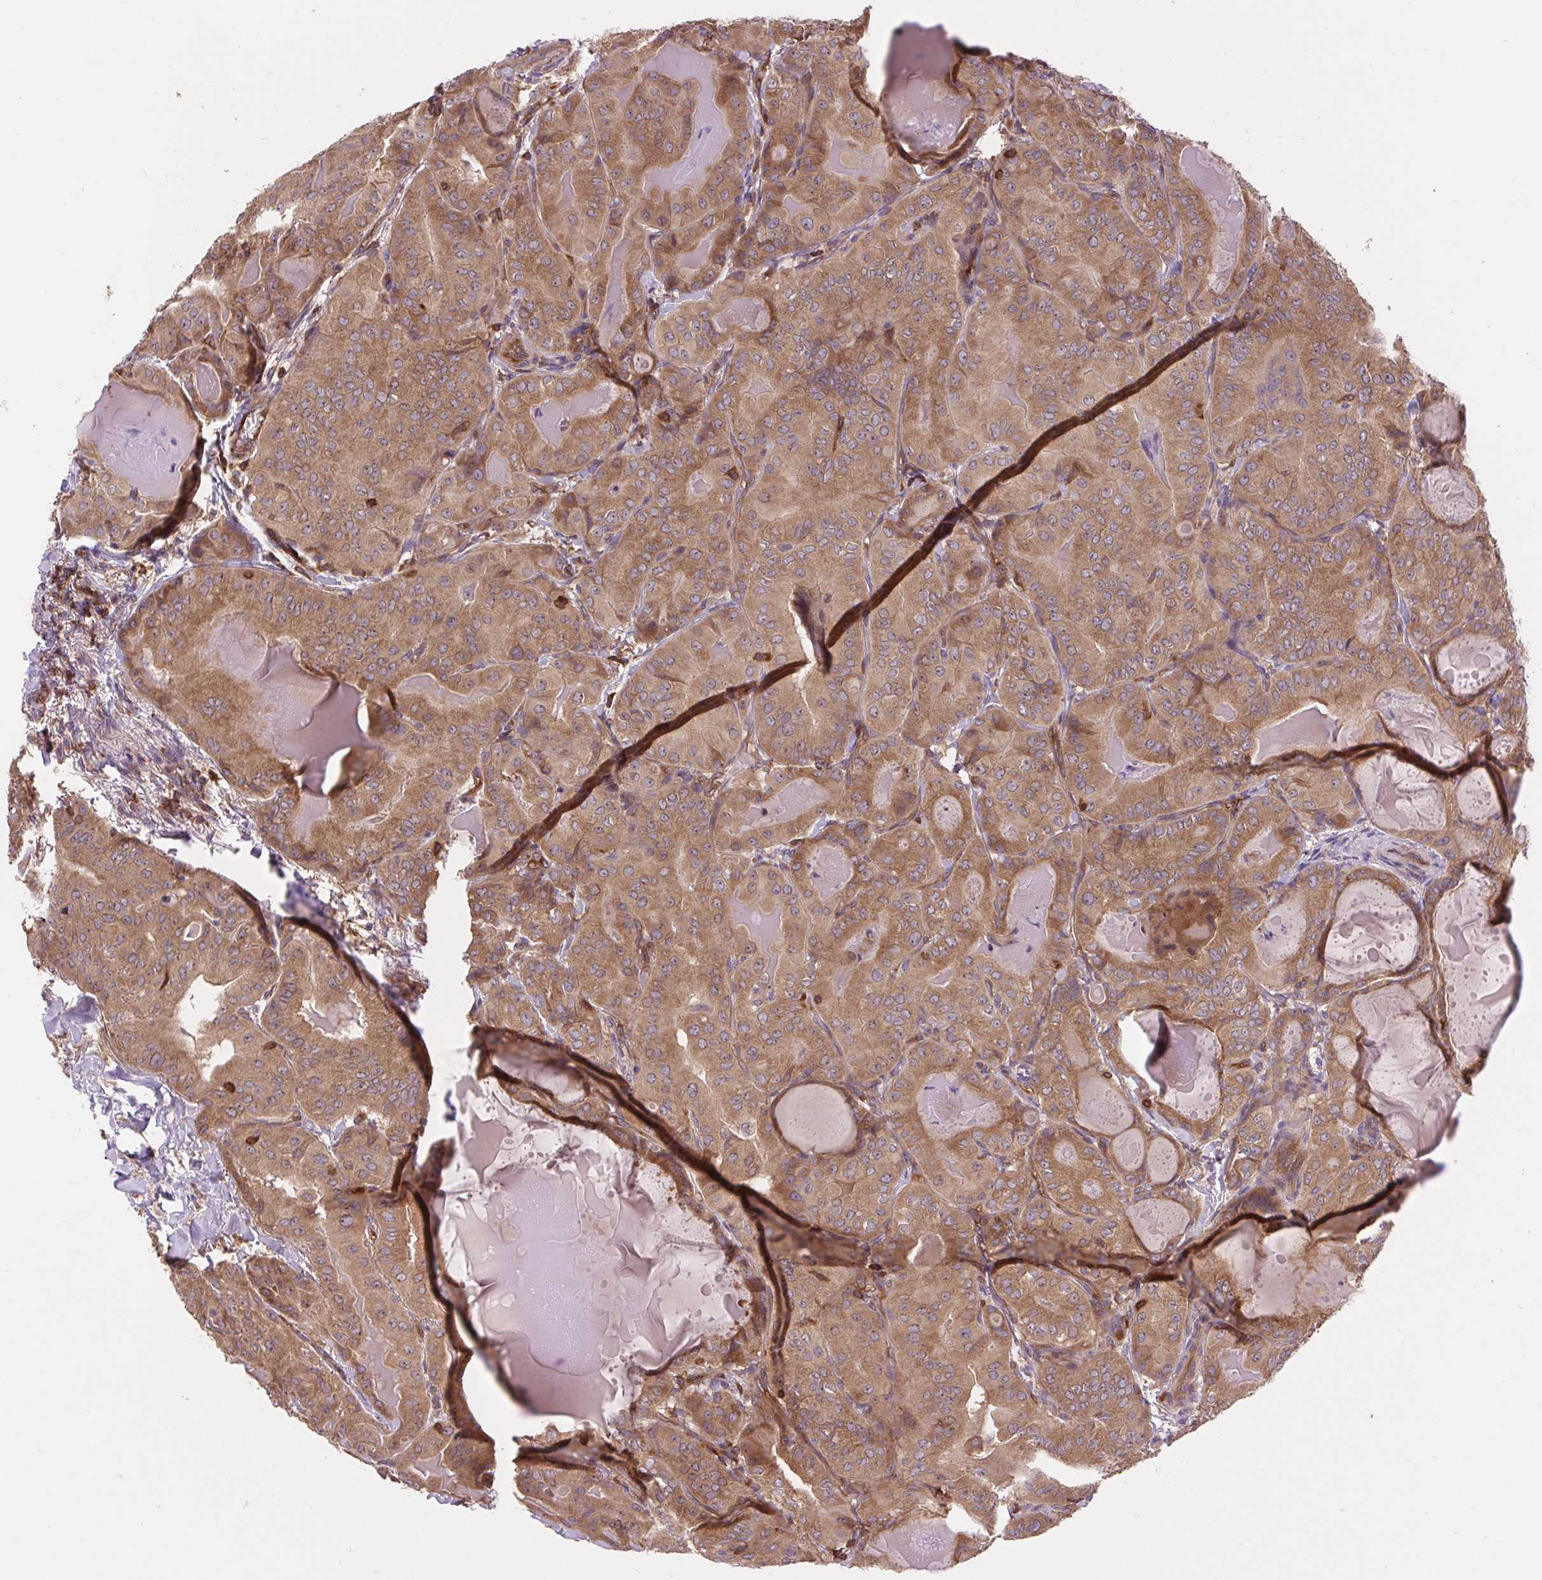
{"staining": {"intensity": "moderate", "quantity": ">75%", "location": "cytoplasmic/membranous"}, "tissue": "thyroid cancer", "cell_type": "Tumor cells", "image_type": "cancer", "snomed": [{"axis": "morphology", "description": "Papillary adenocarcinoma, NOS"}, {"axis": "topography", "description": "Thyroid gland"}], "caption": "Brown immunohistochemical staining in thyroid papillary adenocarcinoma reveals moderate cytoplasmic/membranous staining in approximately >75% of tumor cells.", "gene": "PLCG1", "patient": {"sex": "female", "age": 68}}